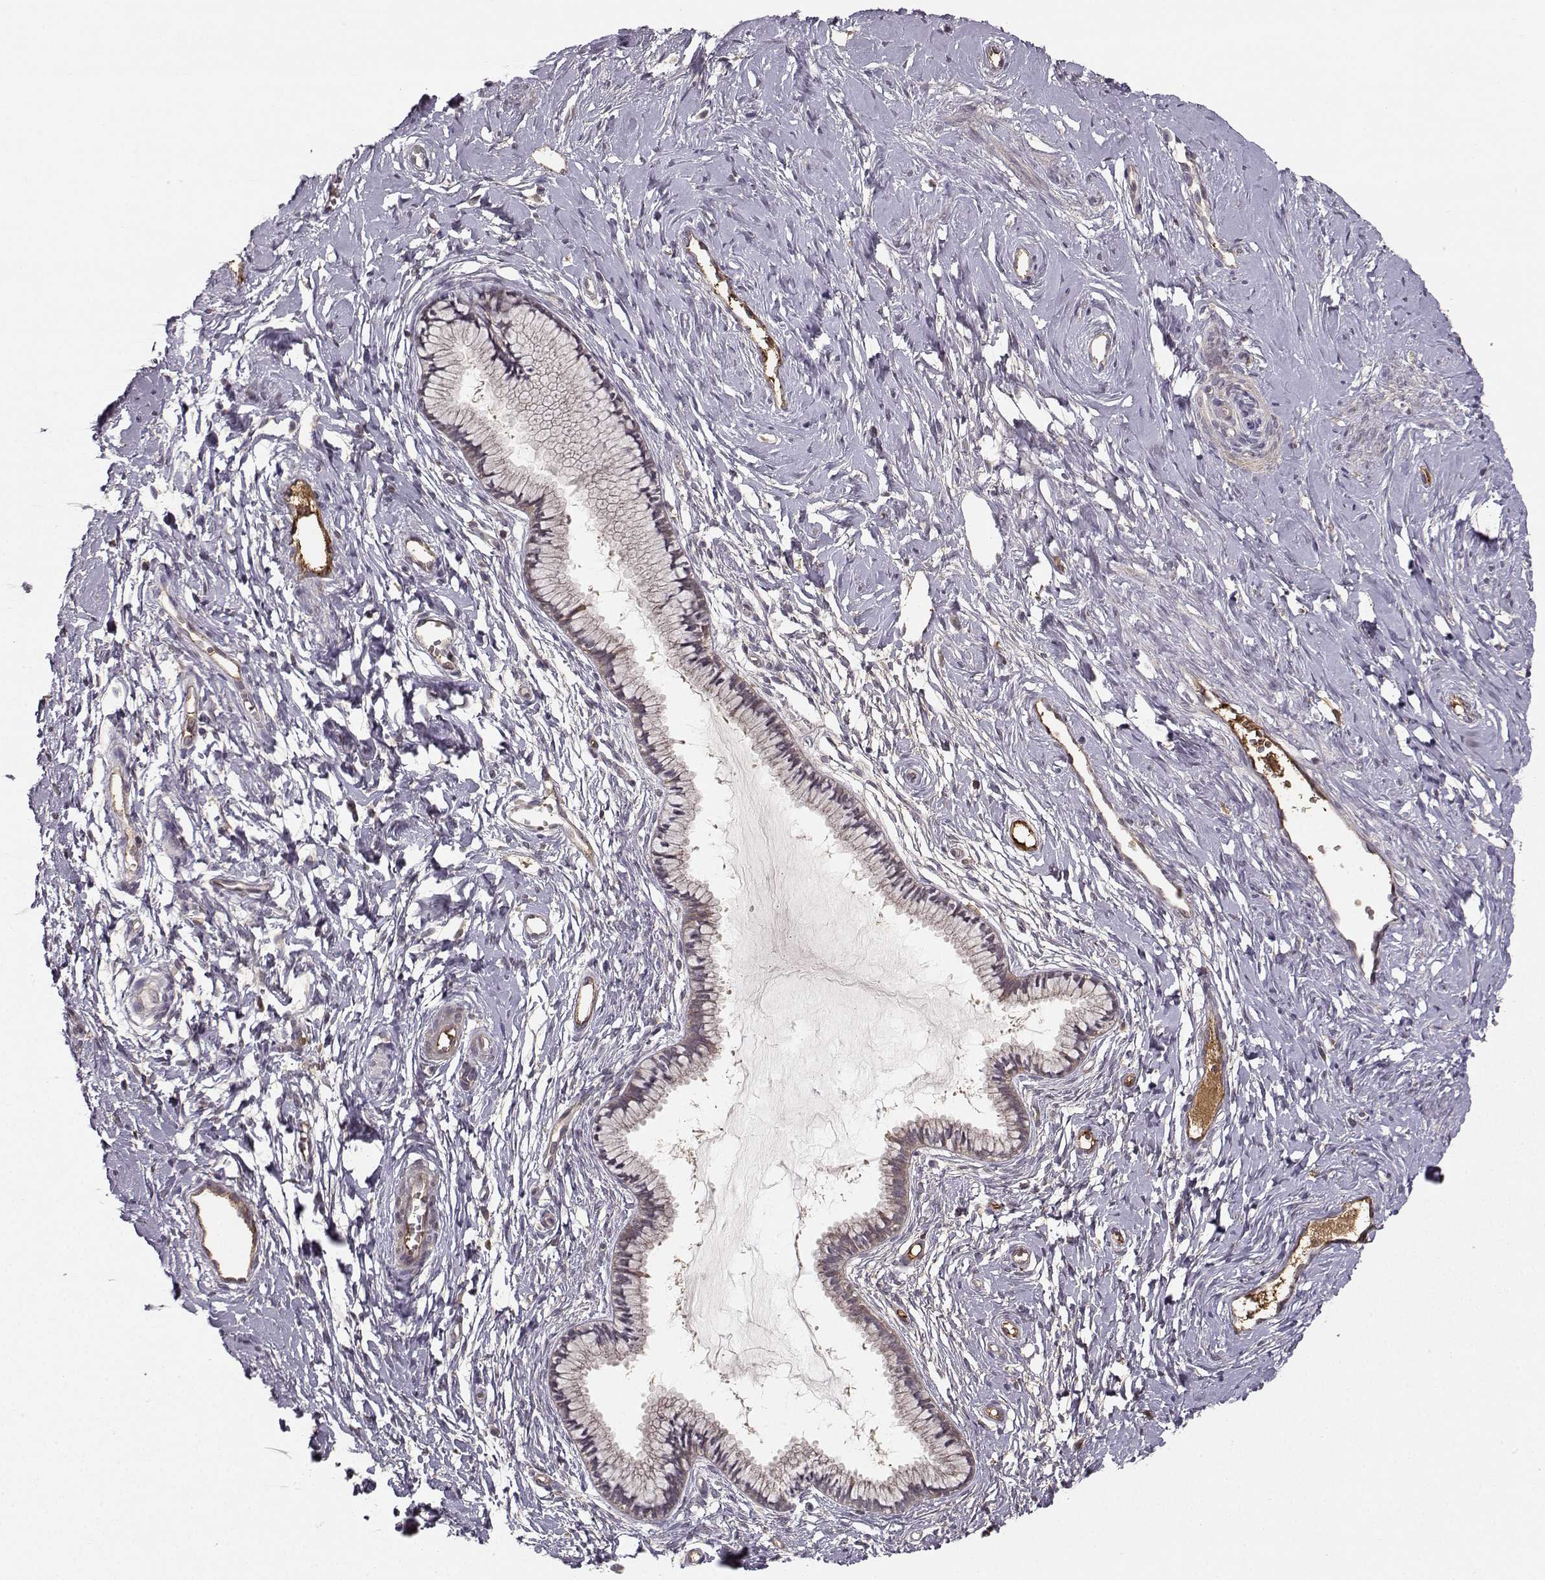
{"staining": {"intensity": "negative", "quantity": "none", "location": "none"}, "tissue": "cervix", "cell_type": "Glandular cells", "image_type": "normal", "snomed": [{"axis": "morphology", "description": "Normal tissue, NOS"}, {"axis": "topography", "description": "Cervix"}], "caption": "High power microscopy image of an immunohistochemistry photomicrograph of unremarkable cervix, revealing no significant positivity in glandular cells.", "gene": "WNT6", "patient": {"sex": "female", "age": 40}}